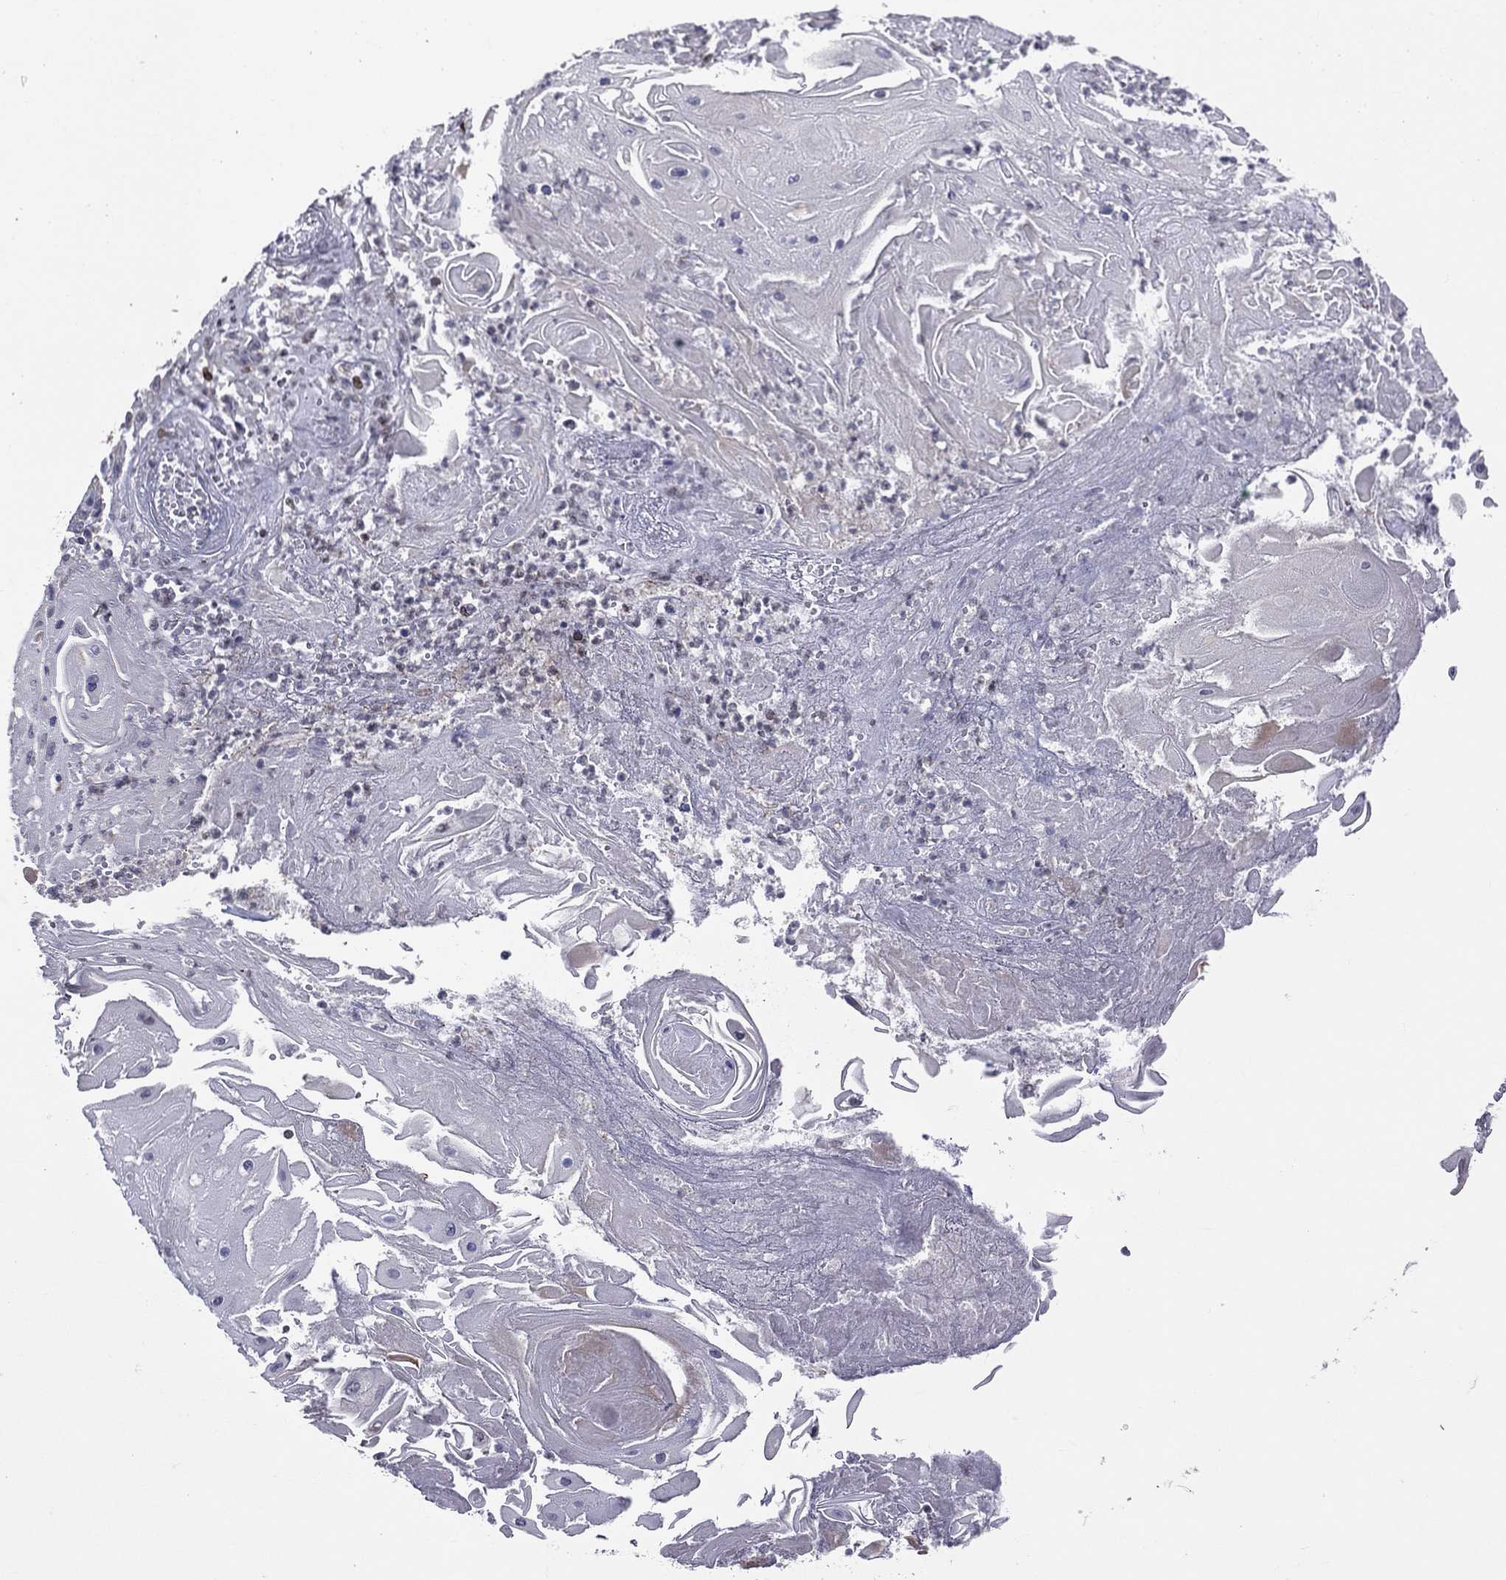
{"staining": {"intensity": "negative", "quantity": "none", "location": "none"}, "tissue": "skin cancer", "cell_type": "Tumor cells", "image_type": "cancer", "snomed": [{"axis": "morphology", "description": "Squamous cell carcinoma, NOS"}, {"axis": "topography", "description": "Skin"}], "caption": "Immunohistochemical staining of human skin cancer reveals no significant expression in tumor cells.", "gene": "DBF4B", "patient": {"sex": "male", "age": 62}}